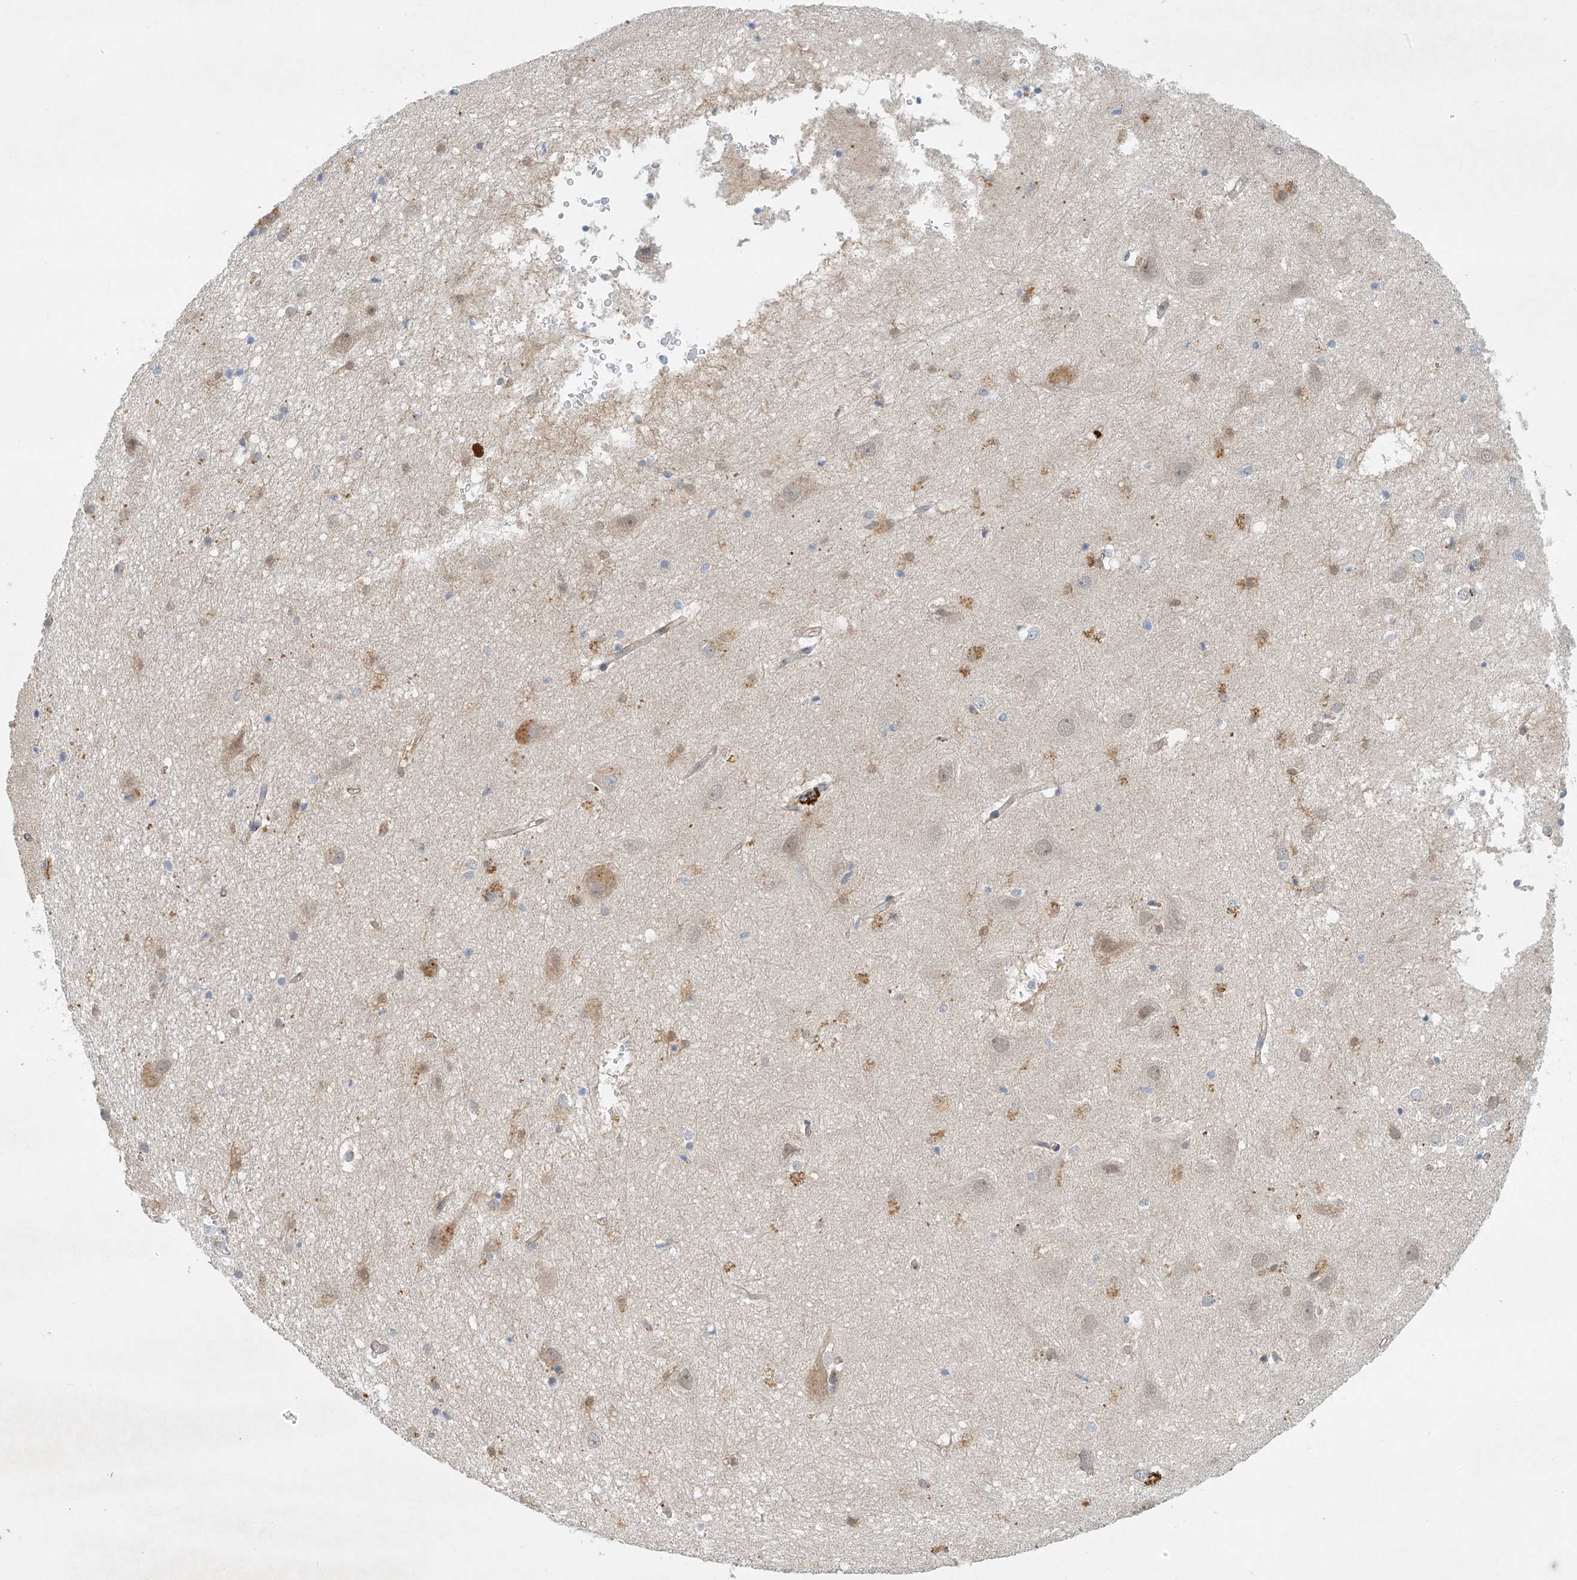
{"staining": {"intensity": "negative", "quantity": "none", "location": "none"}, "tissue": "hippocampus", "cell_type": "Glial cells", "image_type": "normal", "snomed": [{"axis": "morphology", "description": "Normal tissue, NOS"}, {"axis": "topography", "description": "Hippocampus"}], "caption": "An immunohistochemistry image of benign hippocampus is shown. There is no staining in glial cells of hippocampus. (Brightfield microscopy of DAB immunohistochemistry at high magnification).", "gene": "ENSG00000266202", "patient": {"sex": "female", "age": 52}}